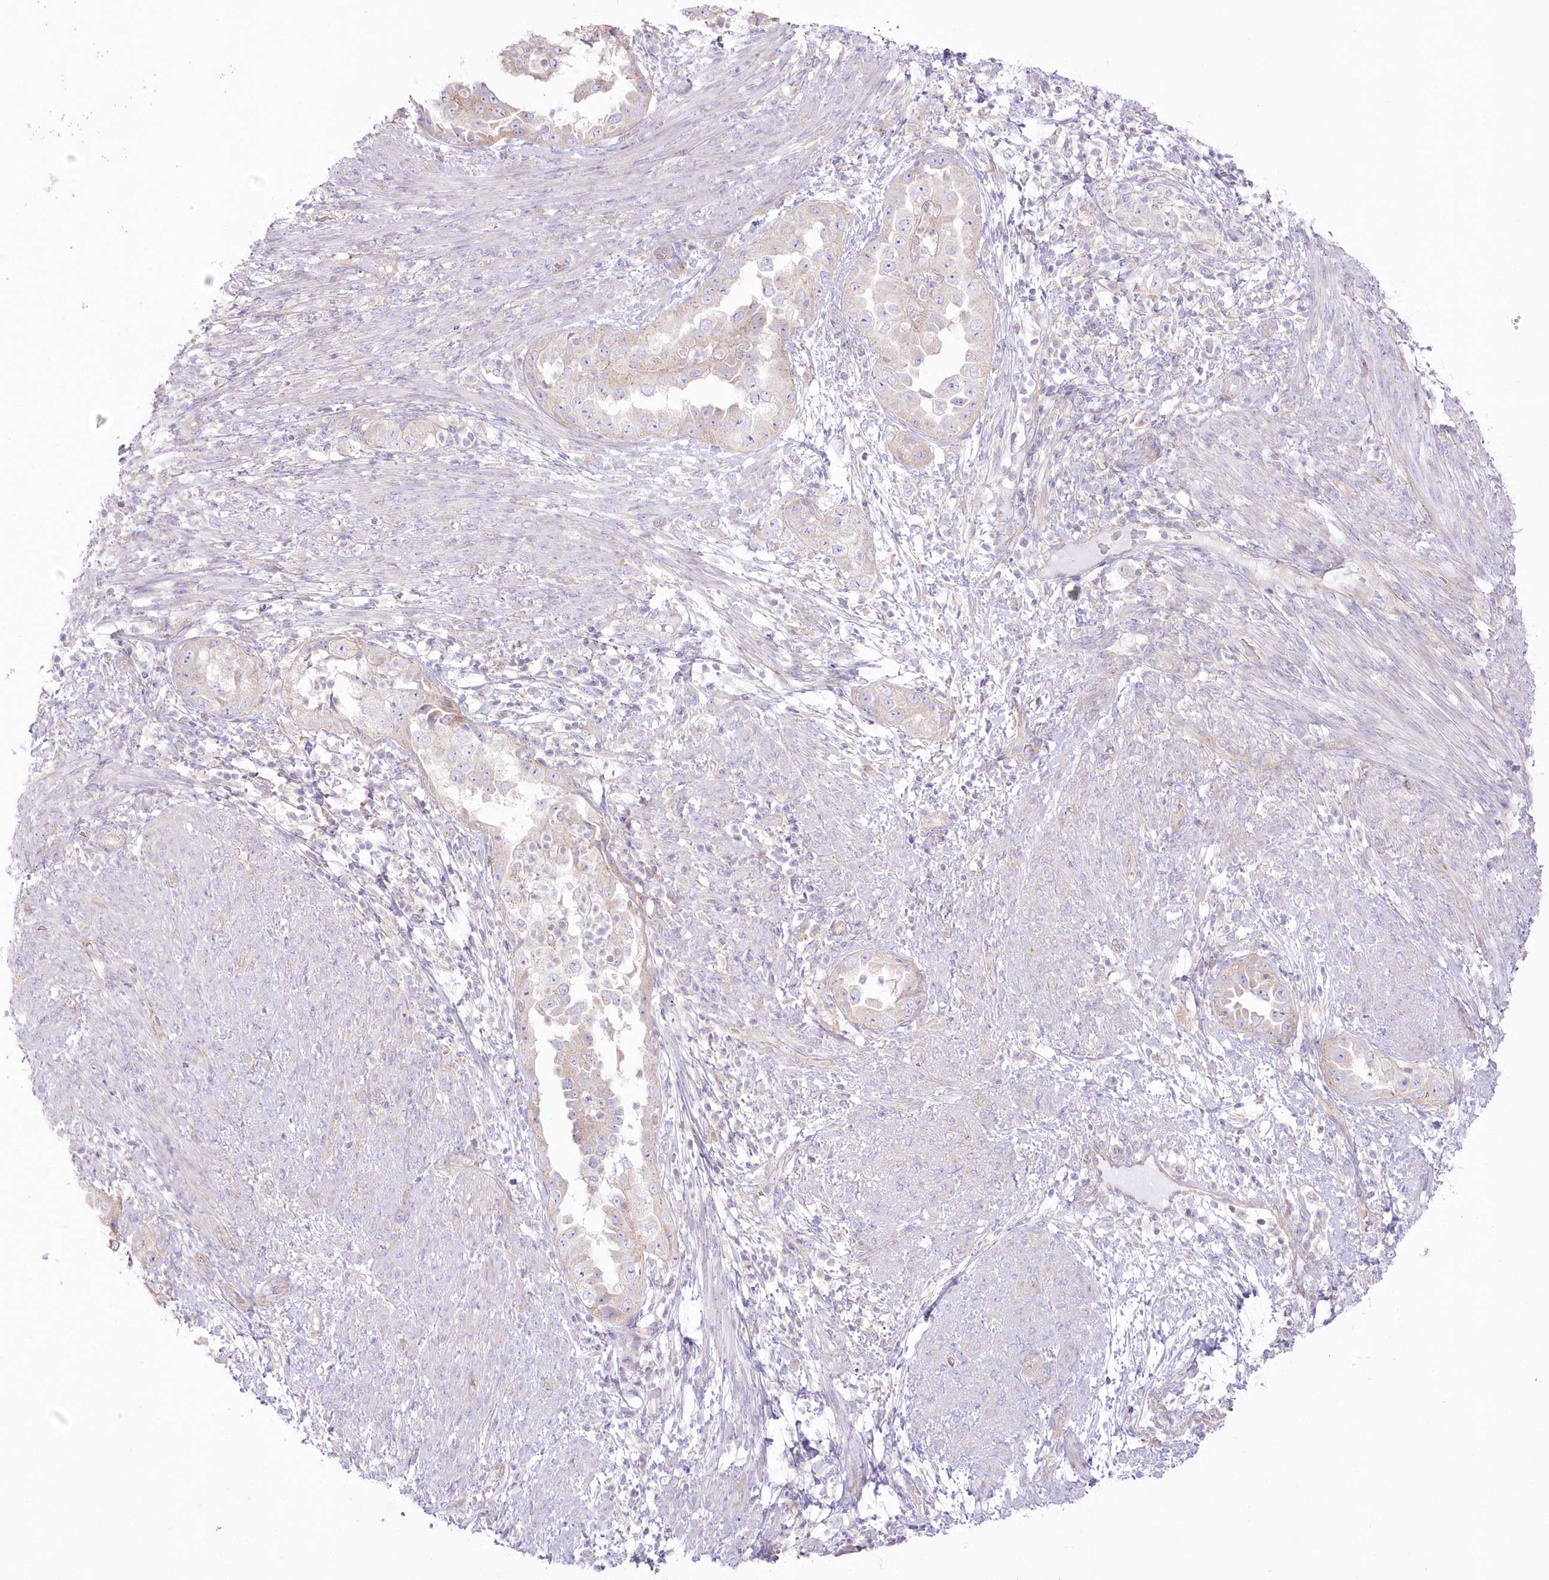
{"staining": {"intensity": "weak", "quantity": "25%-75%", "location": "cytoplasmic/membranous"}, "tissue": "endometrial cancer", "cell_type": "Tumor cells", "image_type": "cancer", "snomed": [{"axis": "morphology", "description": "Adenocarcinoma, NOS"}, {"axis": "topography", "description": "Endometrium"}], "caption": "Weak cytoplasmic/membranous protein positivity is present in approximately 25%-75% of tumor cells in endometrial cancer.", "gene": "ZNF843", "patient": {"sex": "female", "age": 85}}